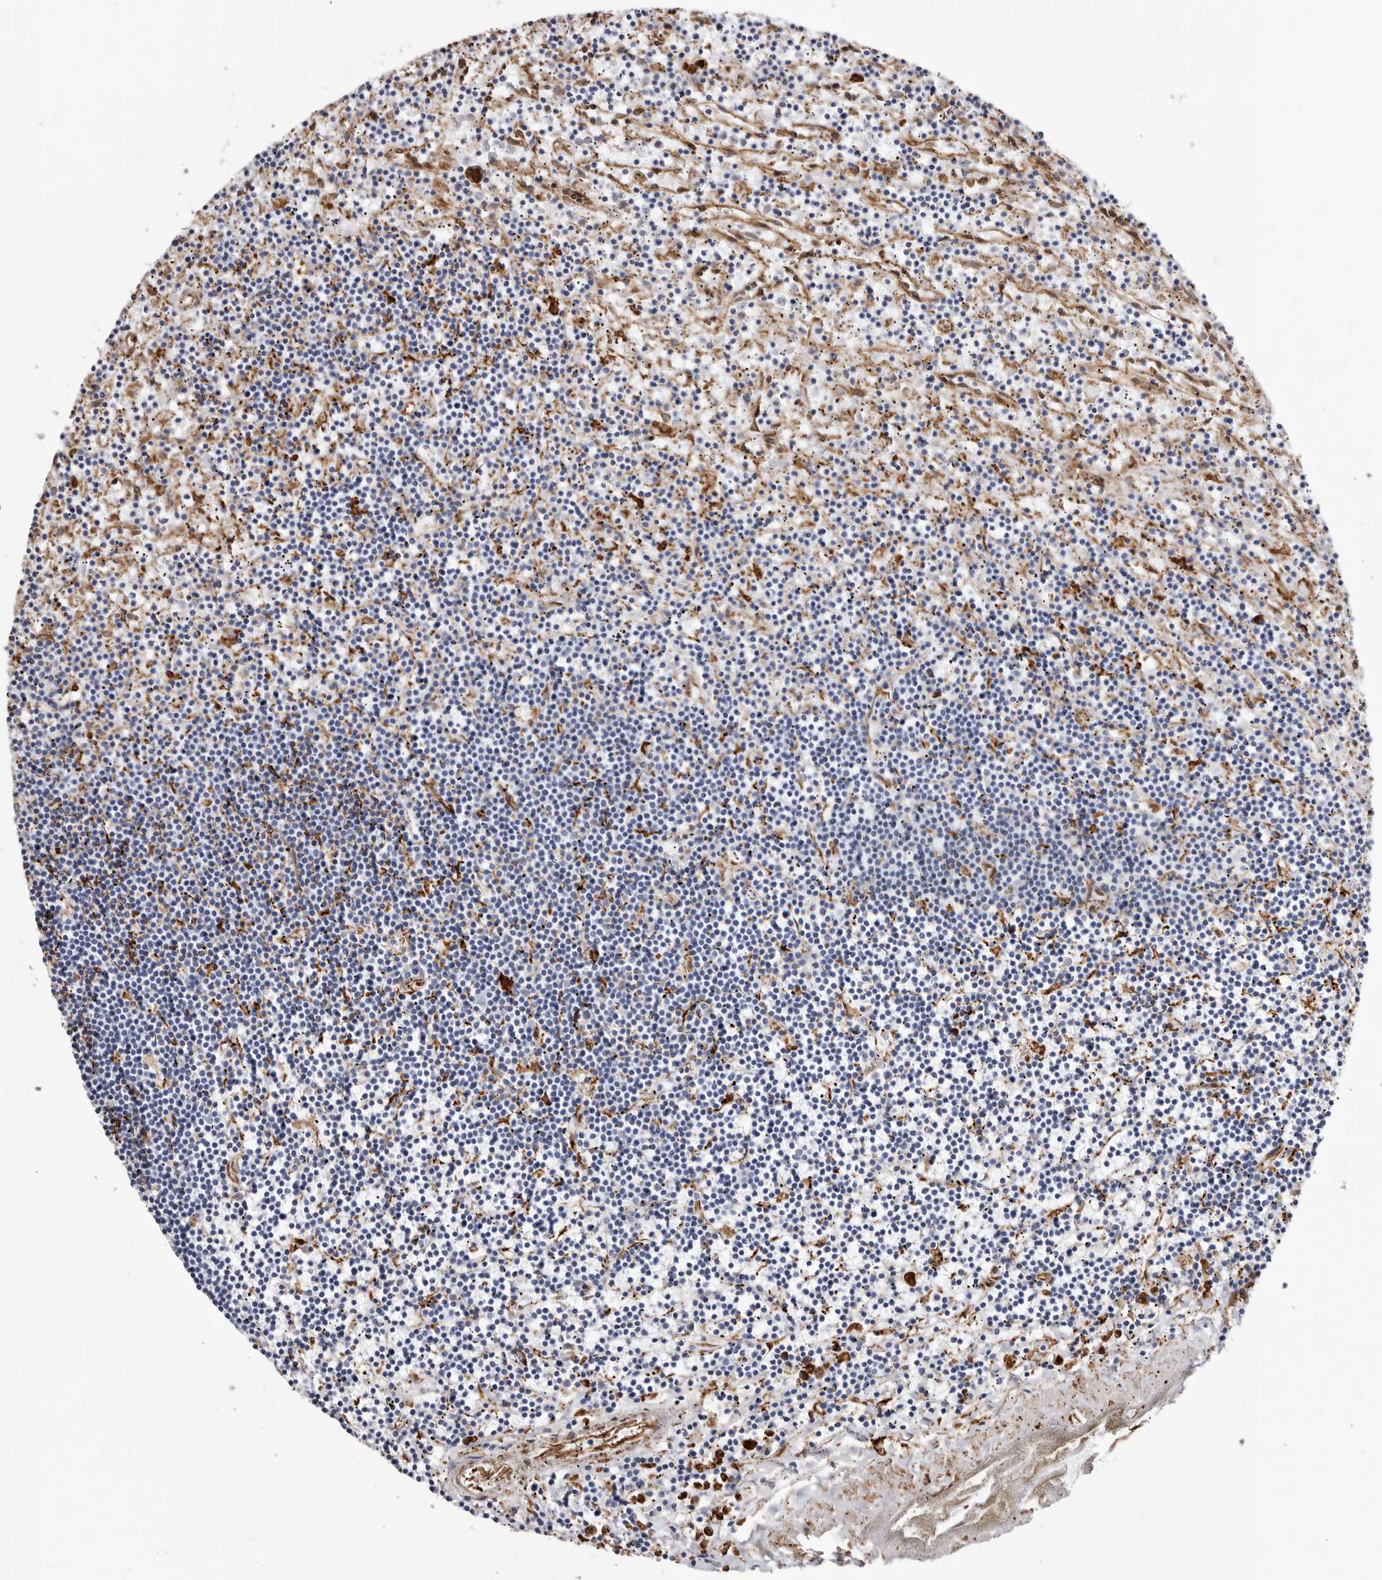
{"staining": {"intensity": "negative", "quantity": "none", "location": "none"}, "tissue": "lymphoma", "cell_type": "Tumor cells", "image_type": "cancer", "snomed": [{"axis": "morphology", "description": "Malignant lymphoma, non-Hodgkin's type, Low grade"}, {"axis": "topography", "description": "Spleen"}], "caption": "An image of human malignant lymphoma, non-Hodgkin's type (low-grade) is negative for staining in tumor cells. The staining is performed using DAB (3,3'-diaminobenzidine) brown chromogen with nuclei counter-stained in using hematoxylin.", "gene": "SEMA3E", "patient": {"sex": "male", "age": 76}}